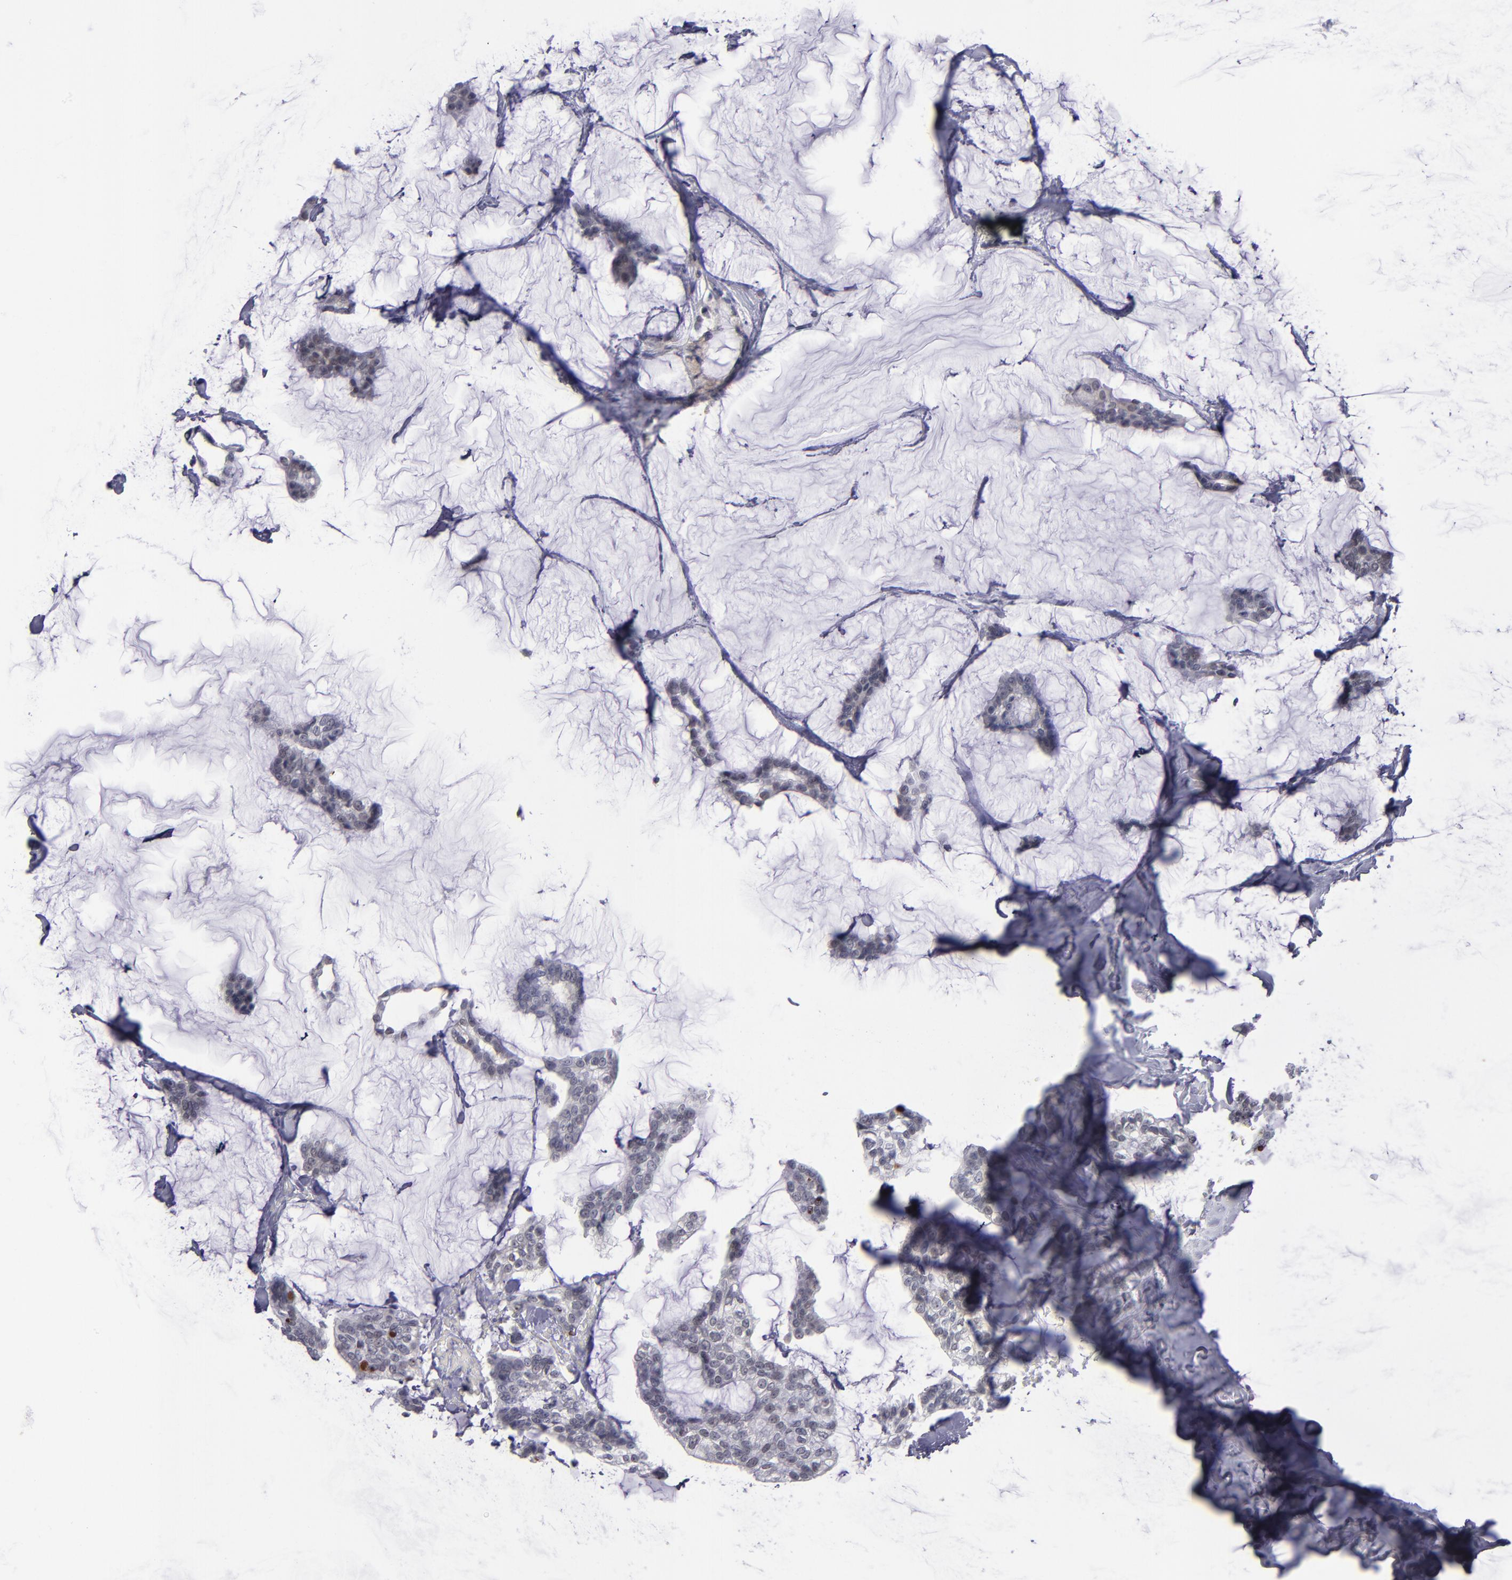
{"staining": {"intensity": "weak", "quantity": "<25%", "location": "cytoplasmic/membranous,nuclear"}, "tissue": "breast cancer", "cell_type": "Tumor cells", "image_type": "cancer", "snomed": [{"axis": "morphology", "description": "Duct carcinoma"}, {"axis": "topography", "description": "Breast"}], "caption": "Breast cancer was stained to show a protein in brown. There is no significant expression in tumor cells. (DAB immunohistochemistry visualized using brightfield microscopy, high magnification).", "gene": "OTUB2", "patient": {"sex": "female", "age": 93}}